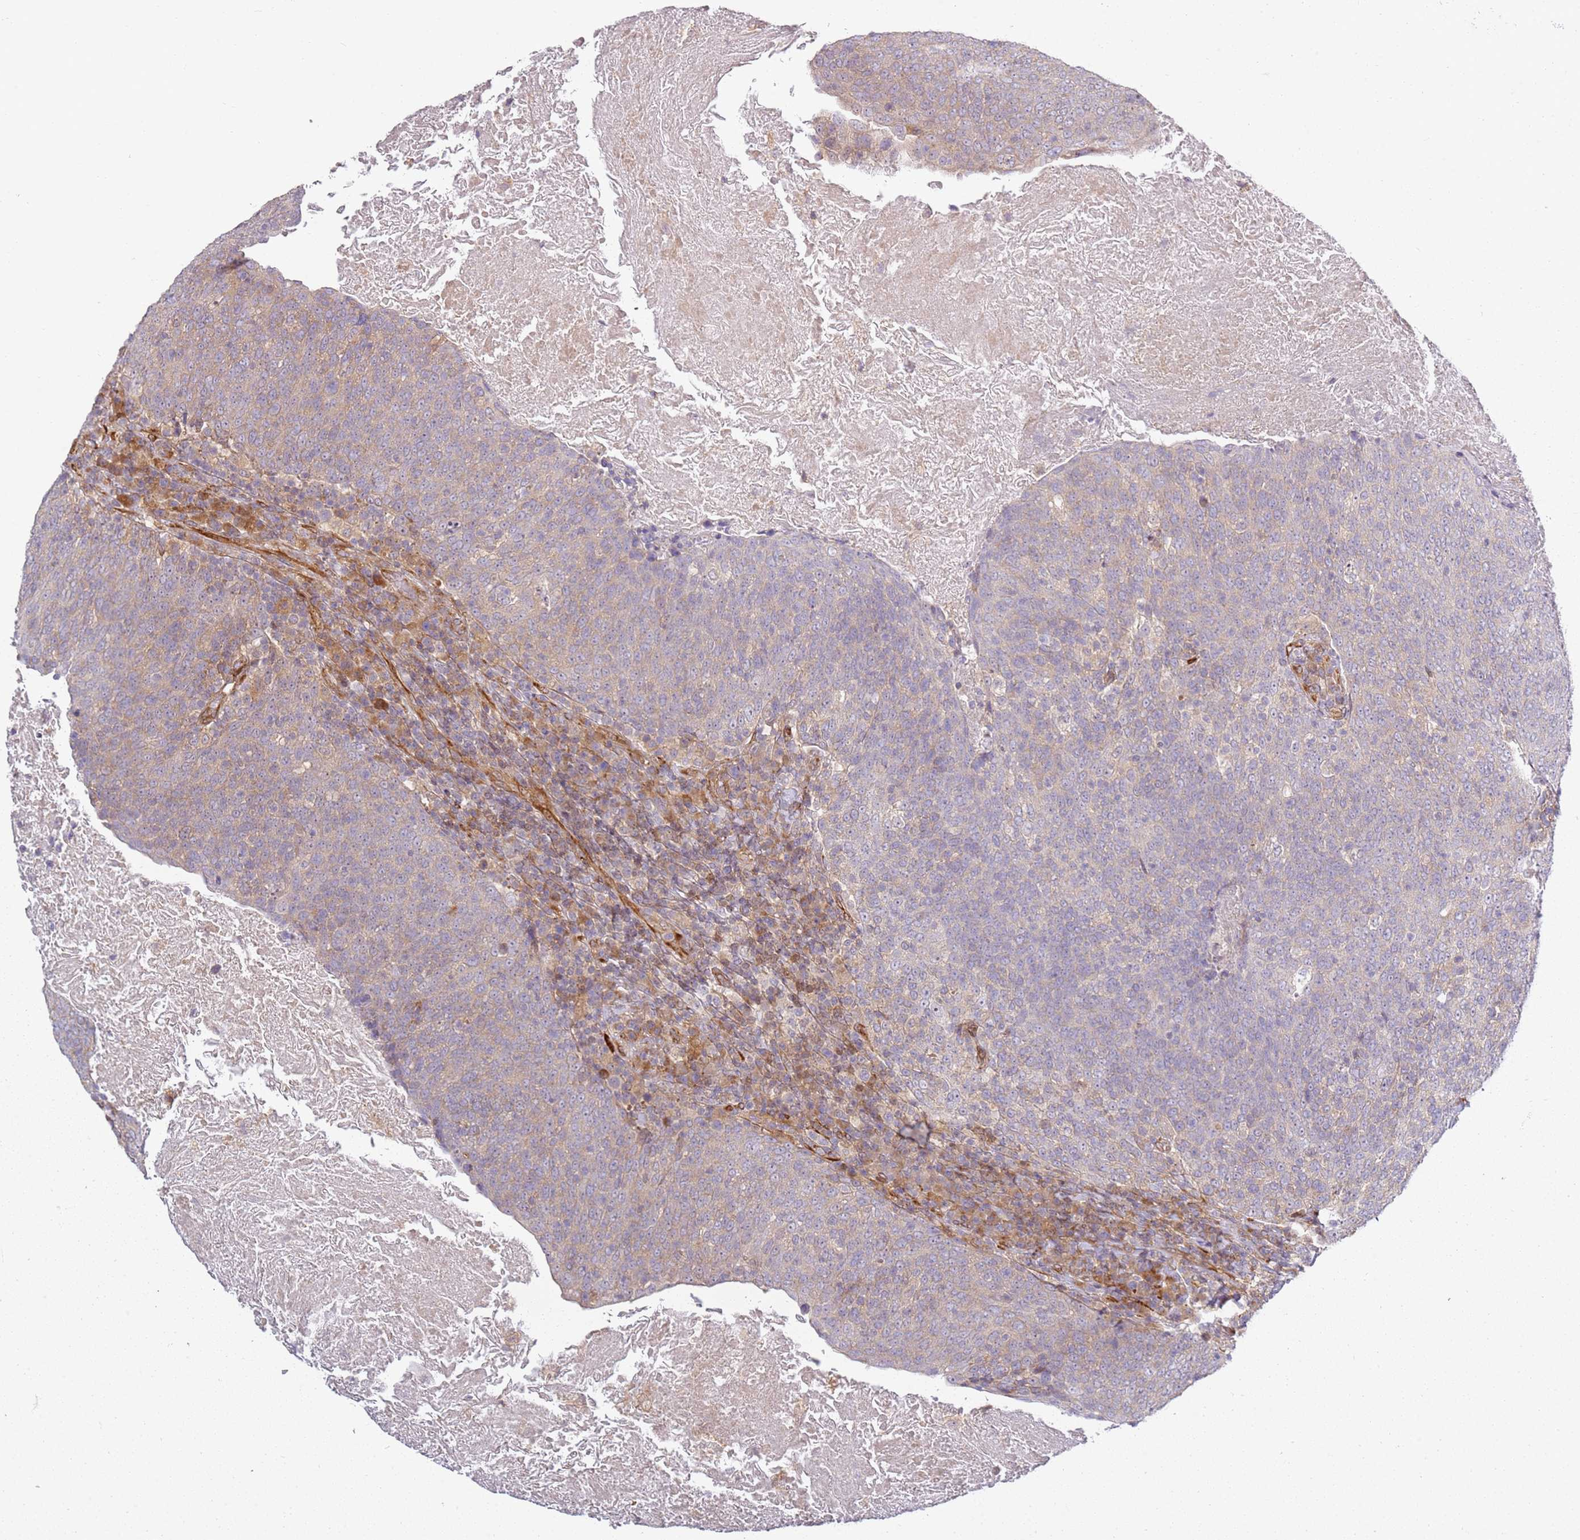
{"staining": {"intensity": "weak", "quantity": "25%-75%", "location": "cytoplasmic/membranous"}, "tissue": "head and neck cancer", "cell_type": "Tumor cells", "image_type": "cancer", "snomed": [{"axis": "morphology", "description": "Squamous cell carcinoma, NOS"}, {"axis": "morphology", "description": "Squamous cell carcinoma, metastatic, NOS"}, {"axis": "topography", "description": "Lymph node"}, {"axis": "topography", "description": "Head-Neck"}], "caption": "Weak cytoplasmic/membranous expression for a protein is present in about 25%-75% of tumor cells of metastatic squamous cell carcinoma (head and neck) using immunohistochemistry.", "gene": "GRAP", "patient": {"sex": "male", "age": 62}}